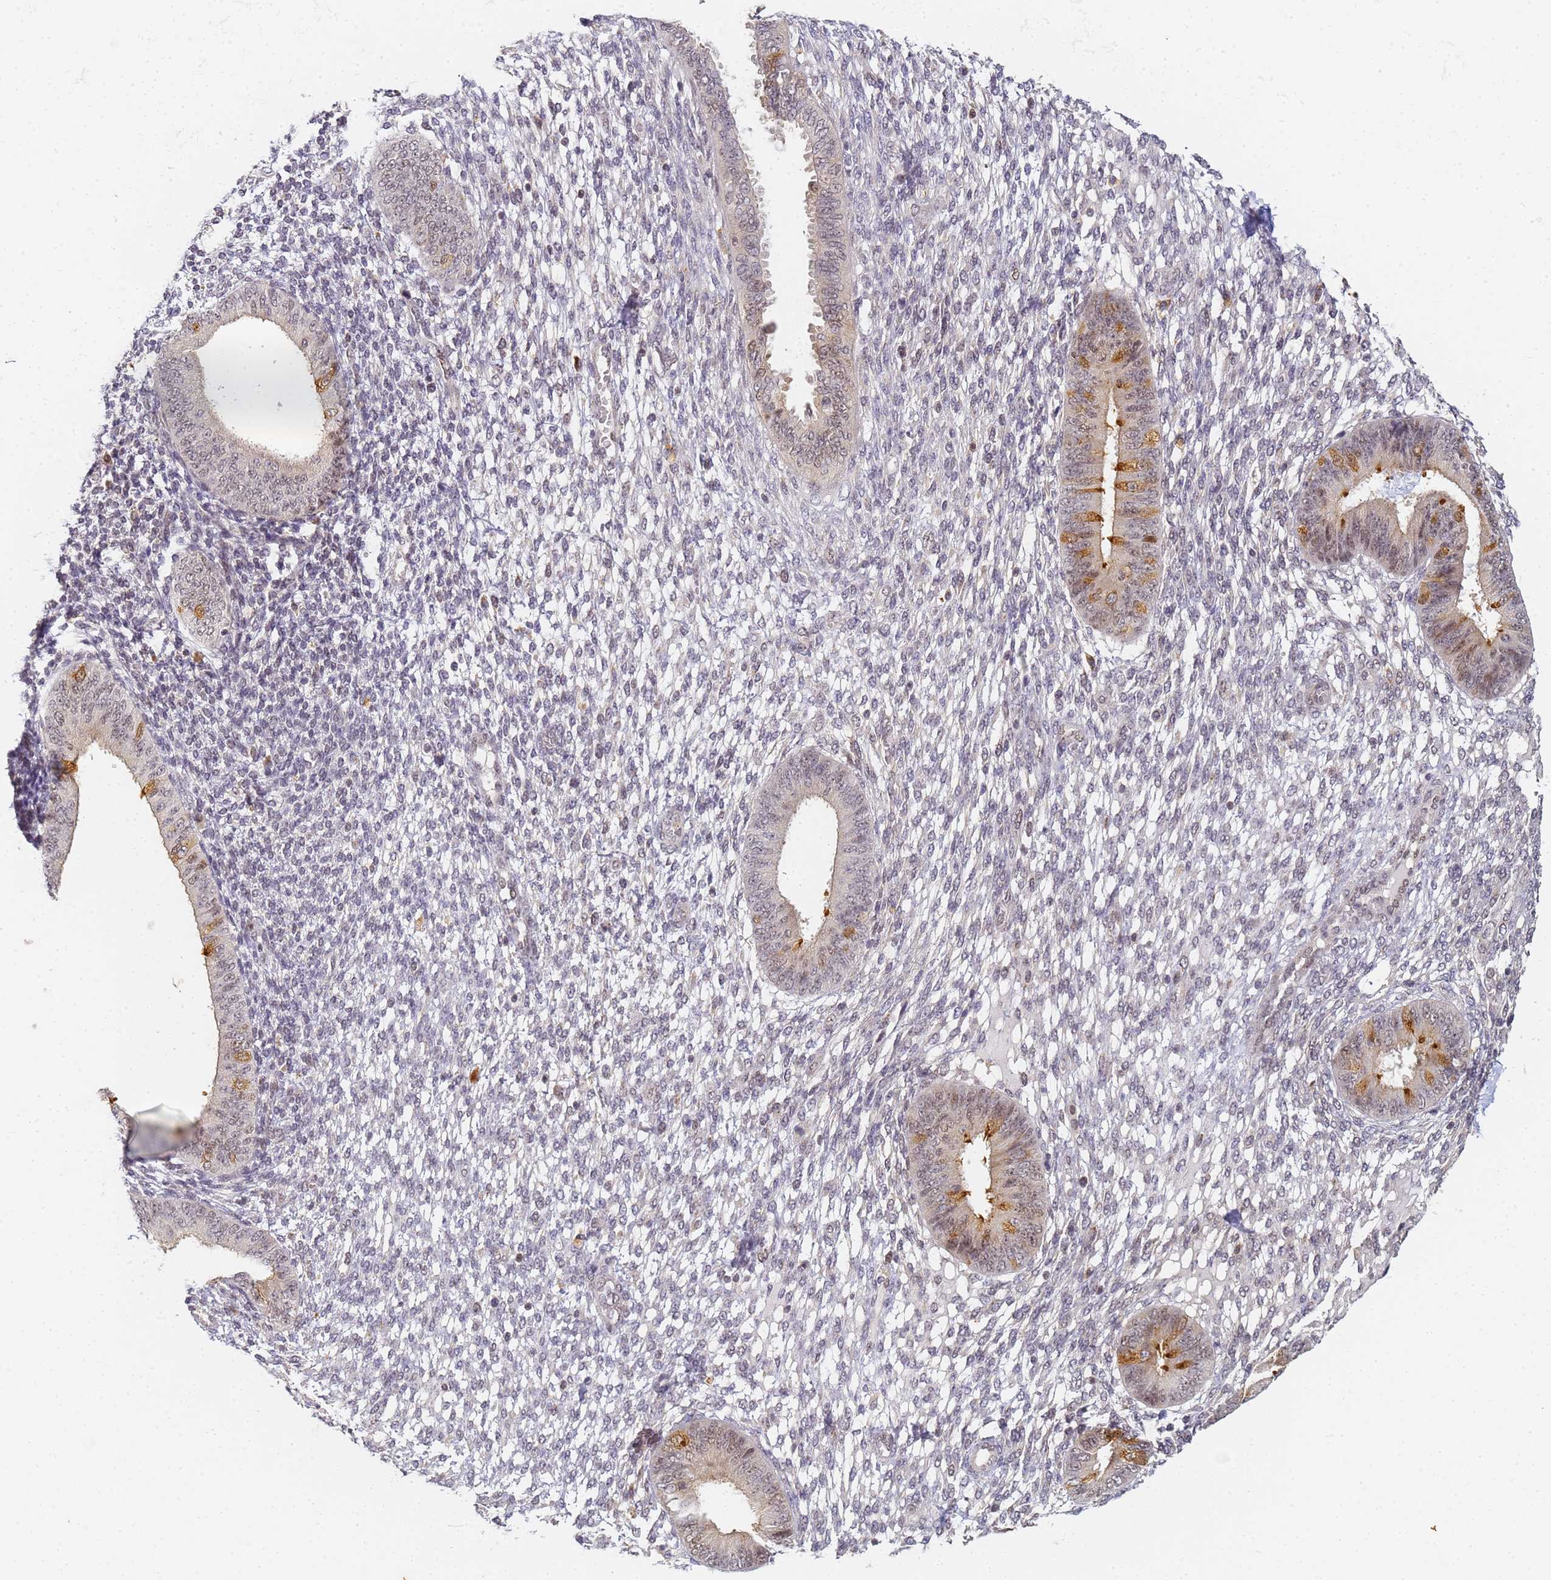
{"staining": {"intensity": "negative", "quantity": "none", "location": "none"}, "tissue": "endometrium", "cell_type": "Cells in endometrial stroma", "image_type": "normal", "snomed": [{"axis": "morphology", "description": "Normal tissue, NOS"}, {"axis": "topography", "description": "Endometrium"}], "caption": "Immunohistochemistry photomicrograph of normal endometrium: endometrium stained with DAB shows no significant protein expression in cells in endometrial stroma. Brightfield microscopy of IHC stained with DAB (brown) and hematoxylin (blue), captured at high magnification.", "gene": "HMCES", "patient": {"sex": "female", "age": 49}}